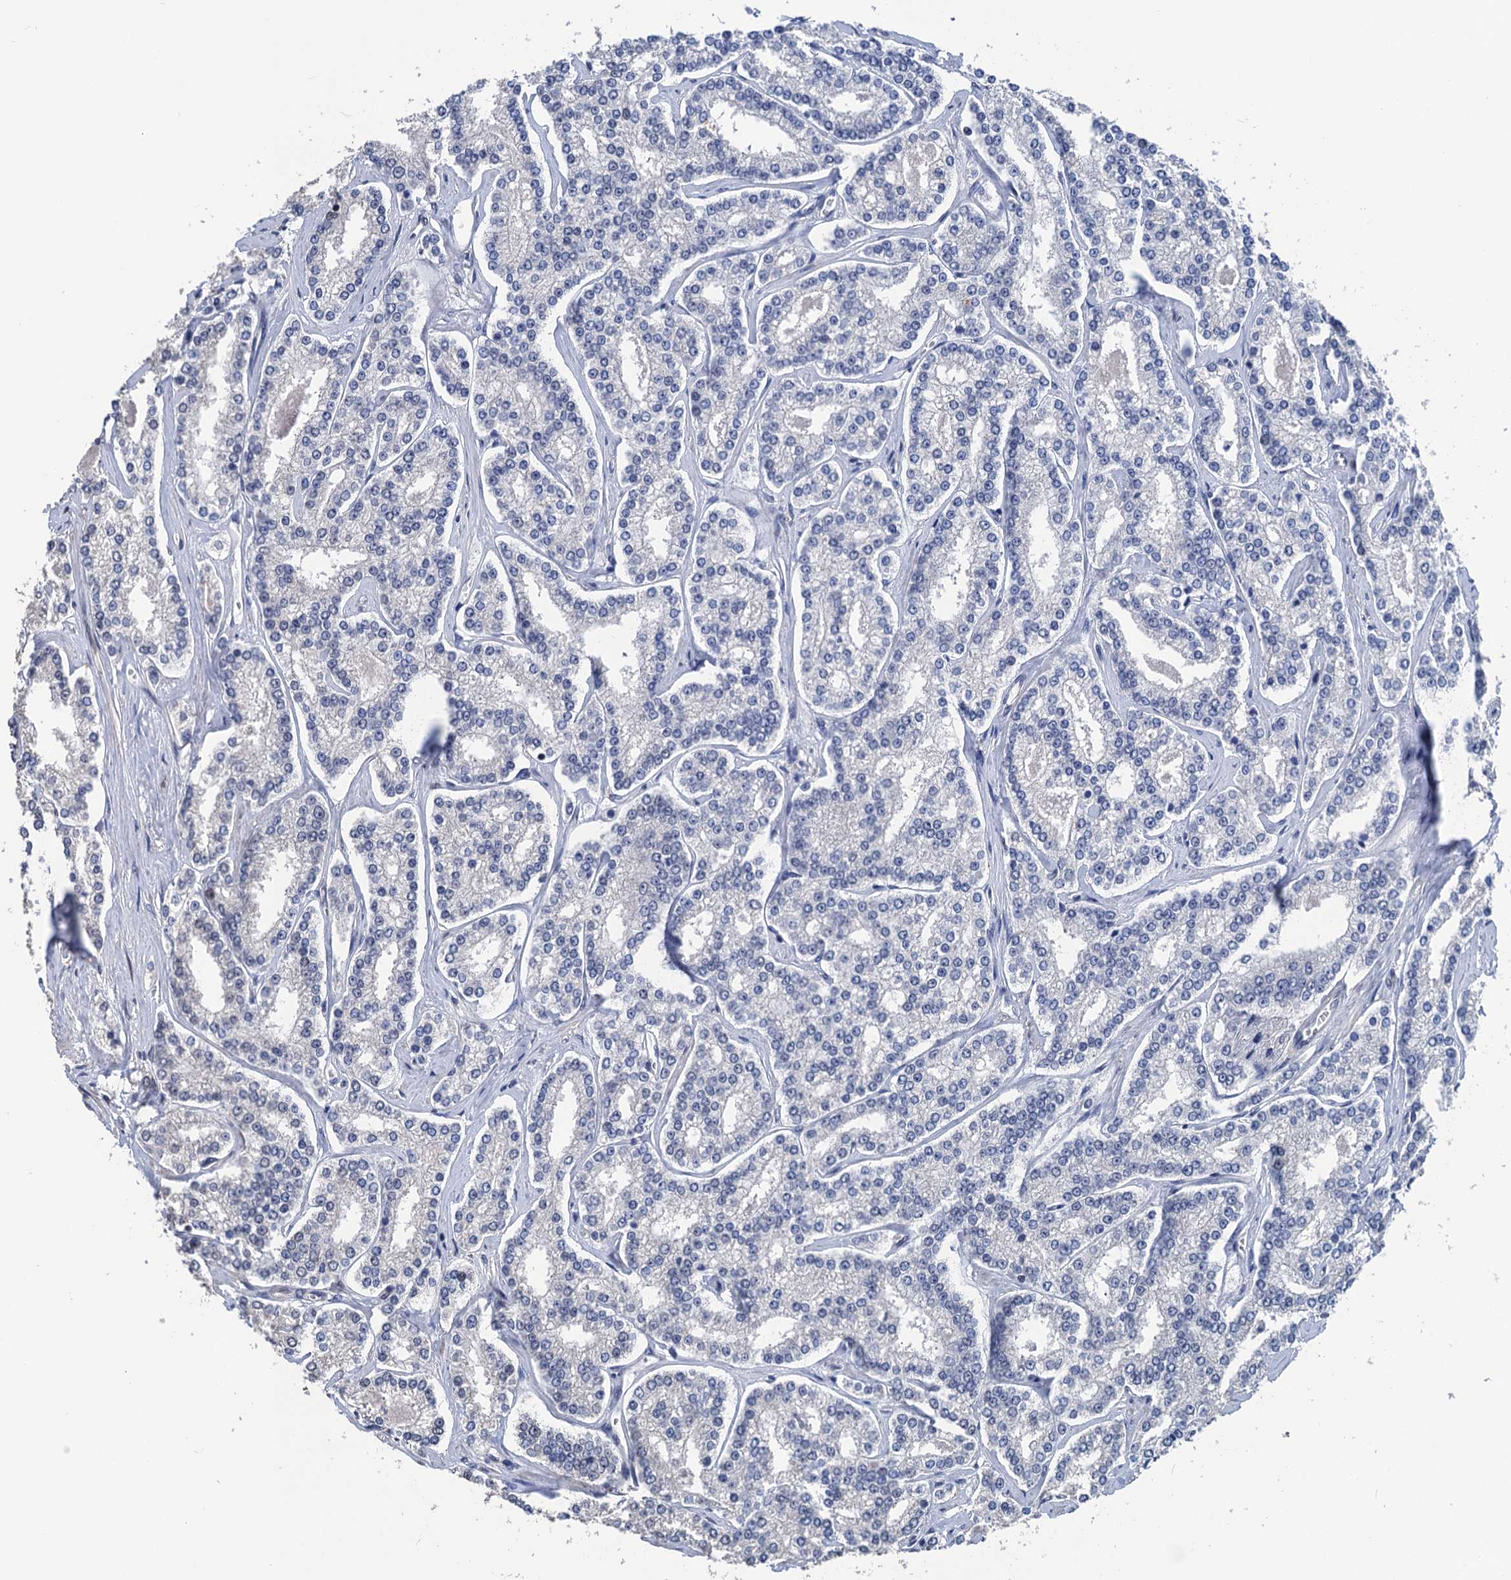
{"staining": {"intensity": "negative", "quantity": "none", "location": "none"}, "tissue": "prostate cancer", "cell_type": "Tumor cells", "image_type": "cancer", "snomed": [{"axis": "morphology", "description": "Normal tissue, NOS"}, {"axis": "morphology", "description": "Adenocarcinoma, High grade"}, {"axis": "topography", "description": "Prostate"}], "caption": "Tumor cells are negative for brown protein staining in prostate cancer (adenocarcinoma (high-grade)).", "gene": "ART5", "patient": {"sex": "male", "age": 83}}